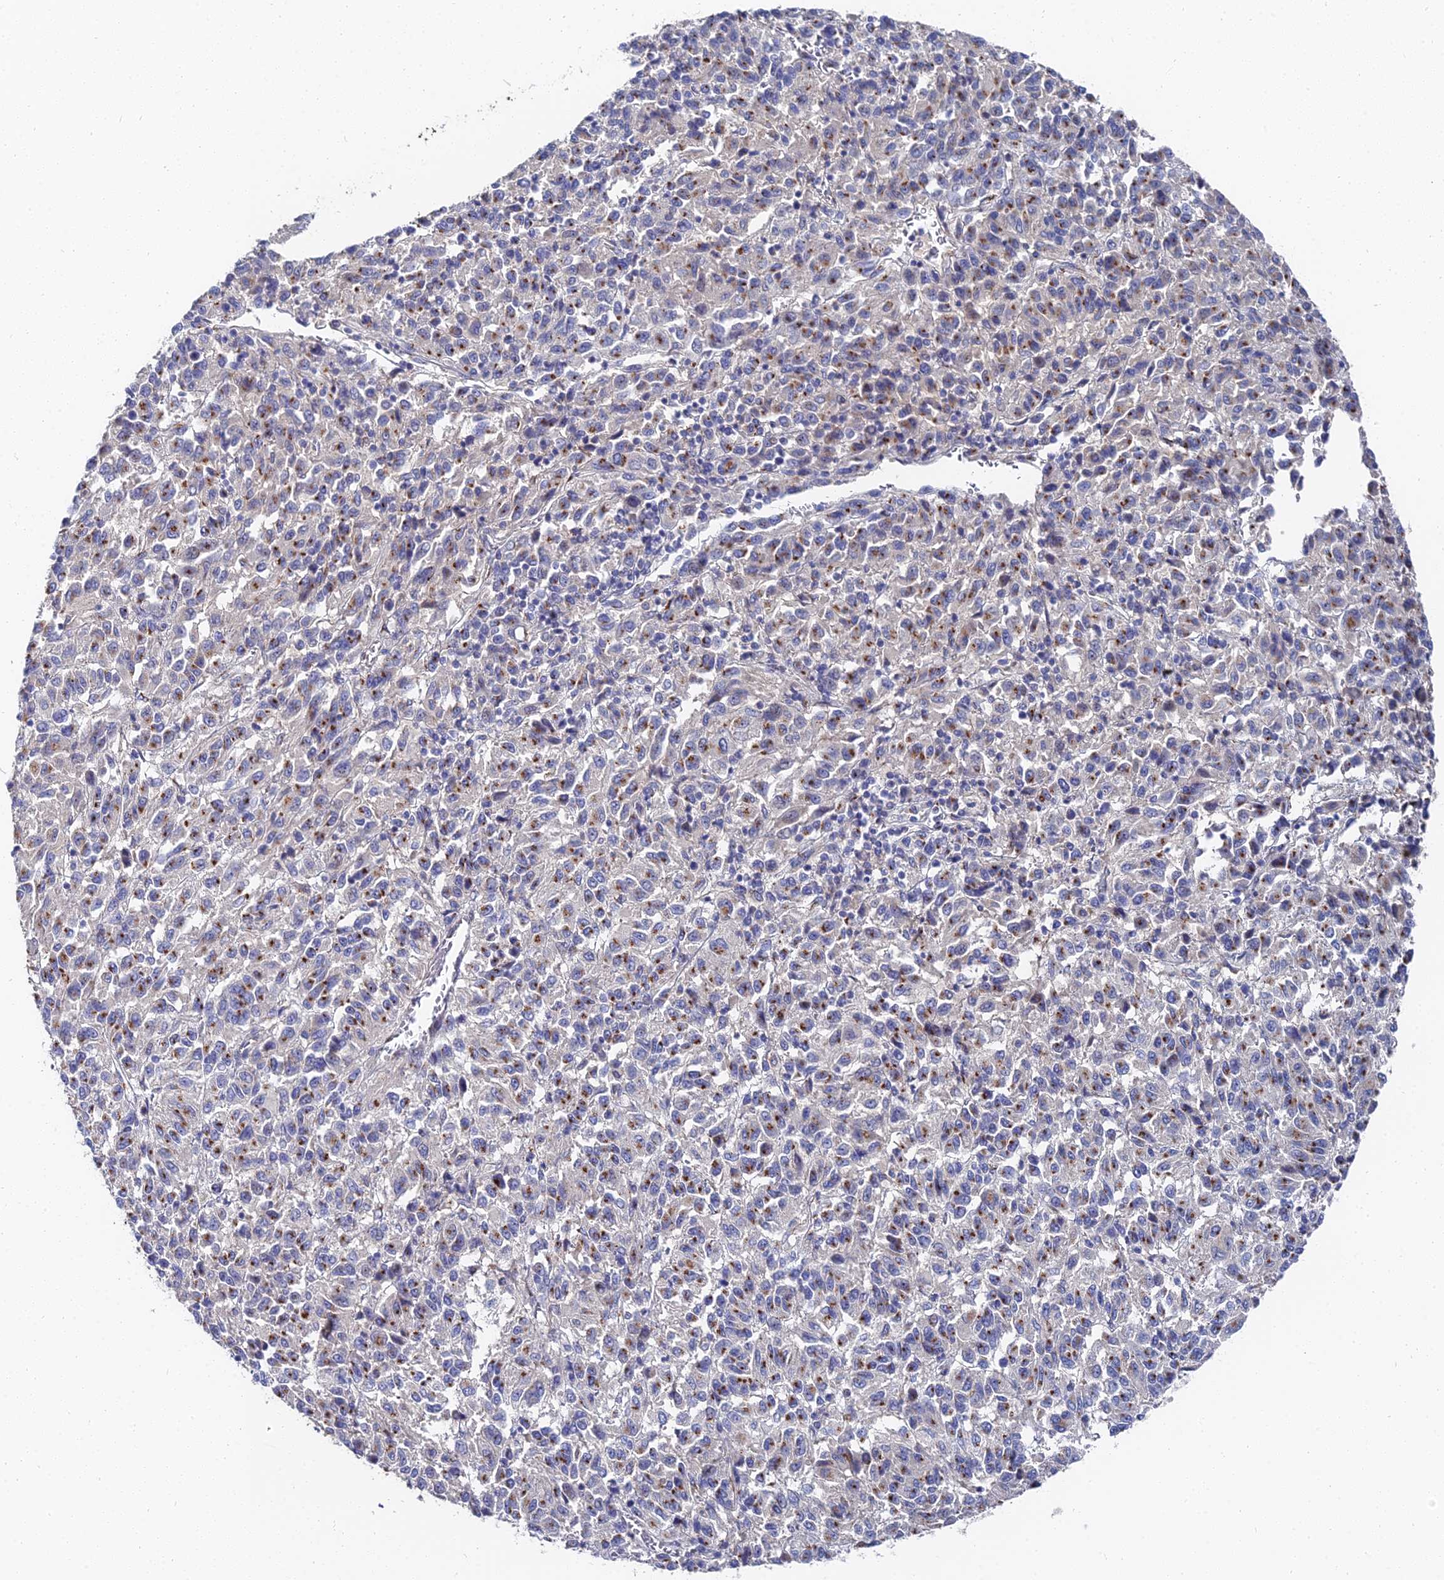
{"staining": {"intensity": "moderate", "quantity": "25%-75%", "location": "cytoplasmic/membranous"}, "tissue": "melanoma", "cell_type": "Tumor cells", "image_type": "cancer", "snomed": [{"axis": "morphology", "description": "Malignant melanoma, Metastatic site"}, {"axis": "topography", "description": "Lung"}], "caption": "Protein expression analysis of human malignant melanoma (metastatic site) reveals moderate cytoplasmic/membranous staining in about 25%-75% of tumor cells.", "gene": "BORCS8", "patient": {"sex": "male", "age": 64}}